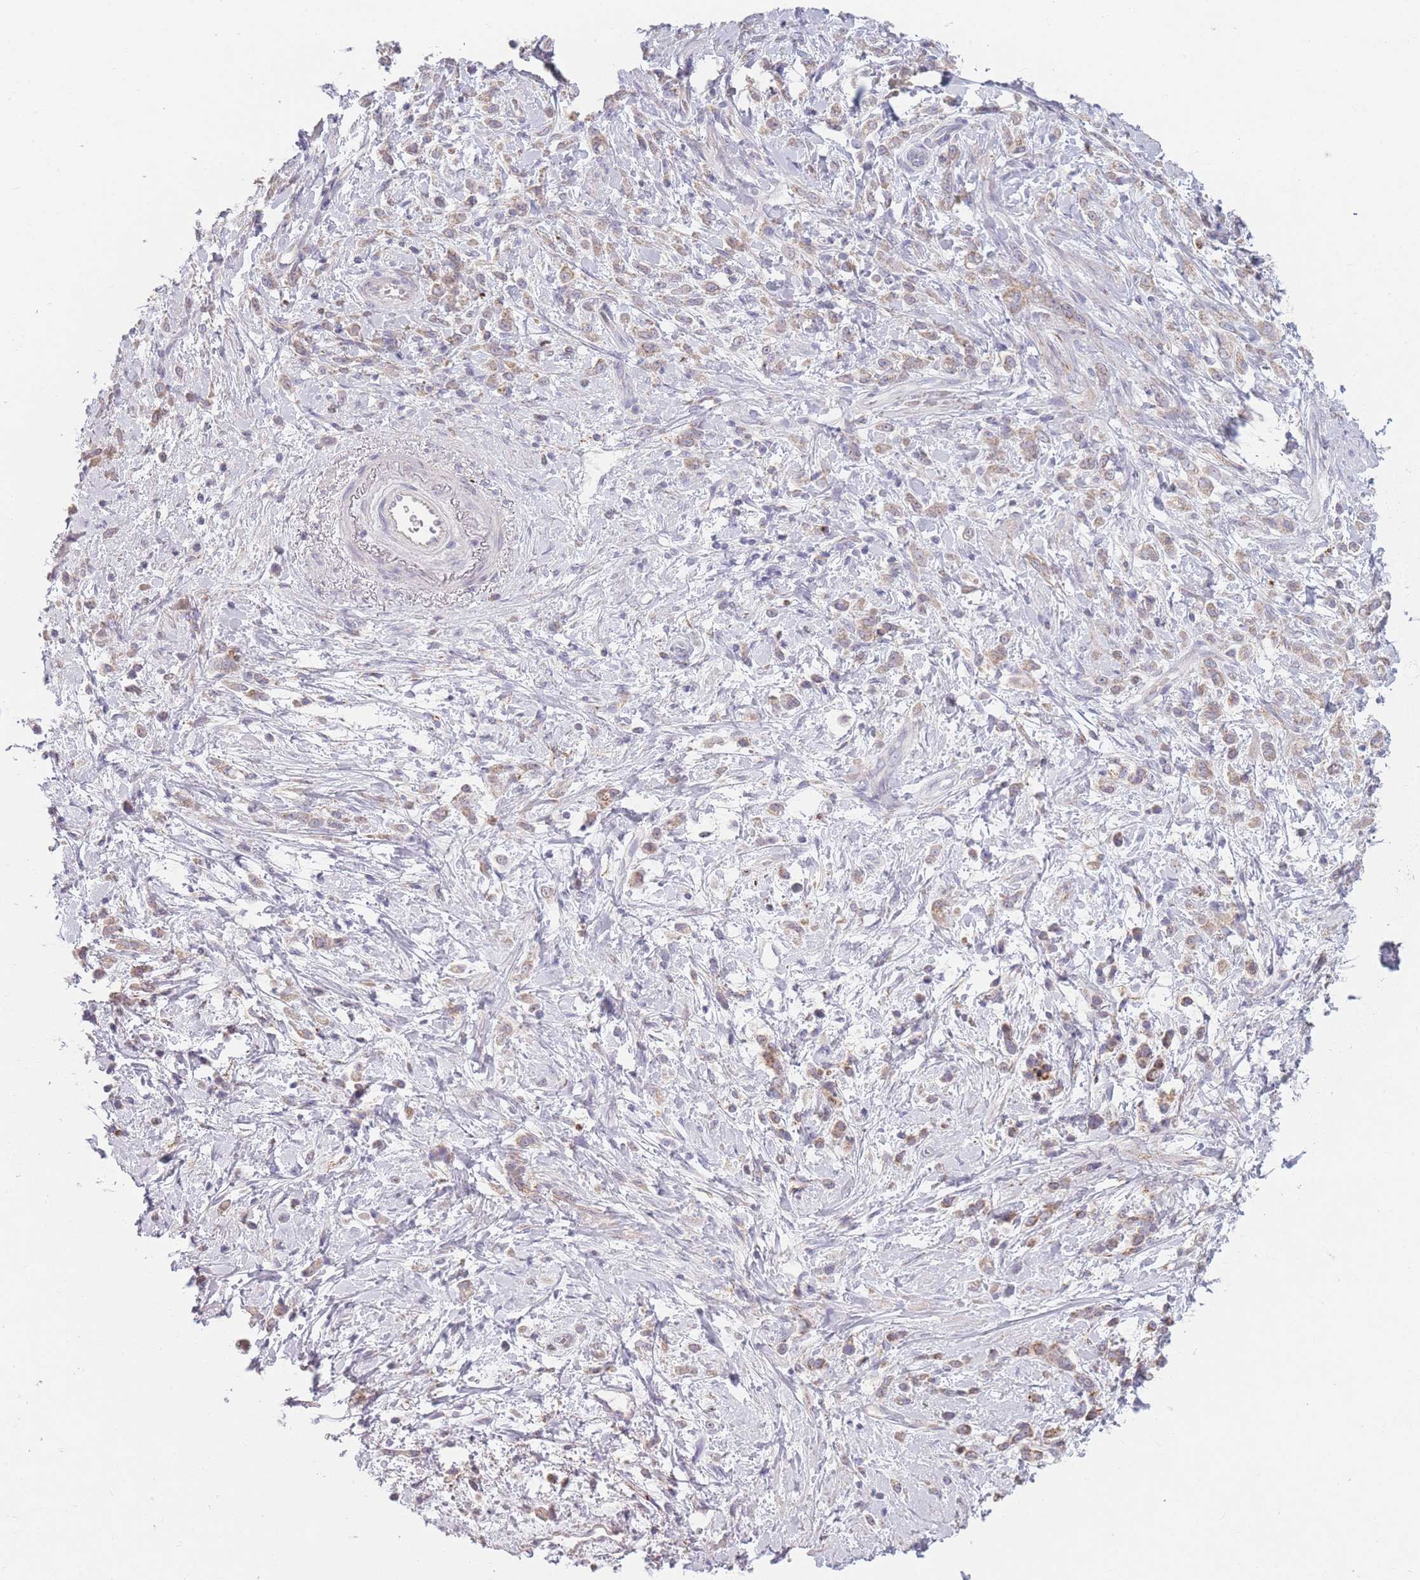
{"staining": {"intensity": "weak", "quantity": "<25%", "location": "cytoplasmic/membranous"}, "tissue": "stomach cancer", "cell_type": "Tumor cells", "image_type": "cancer", "snomed": [{"axis": "morphology", "description": "Adenocarcinoma, NOS"}, {"axis": "topography", "description": "Stomach"}], "caption": "Immunohistochemistry (IHC) of stomach adenocarcinoma displays no positivity in tumor cells. (DAB IHC, high magnification).", "gene": "PEX11B", "patient": {"sex": "female", "age": 60}}